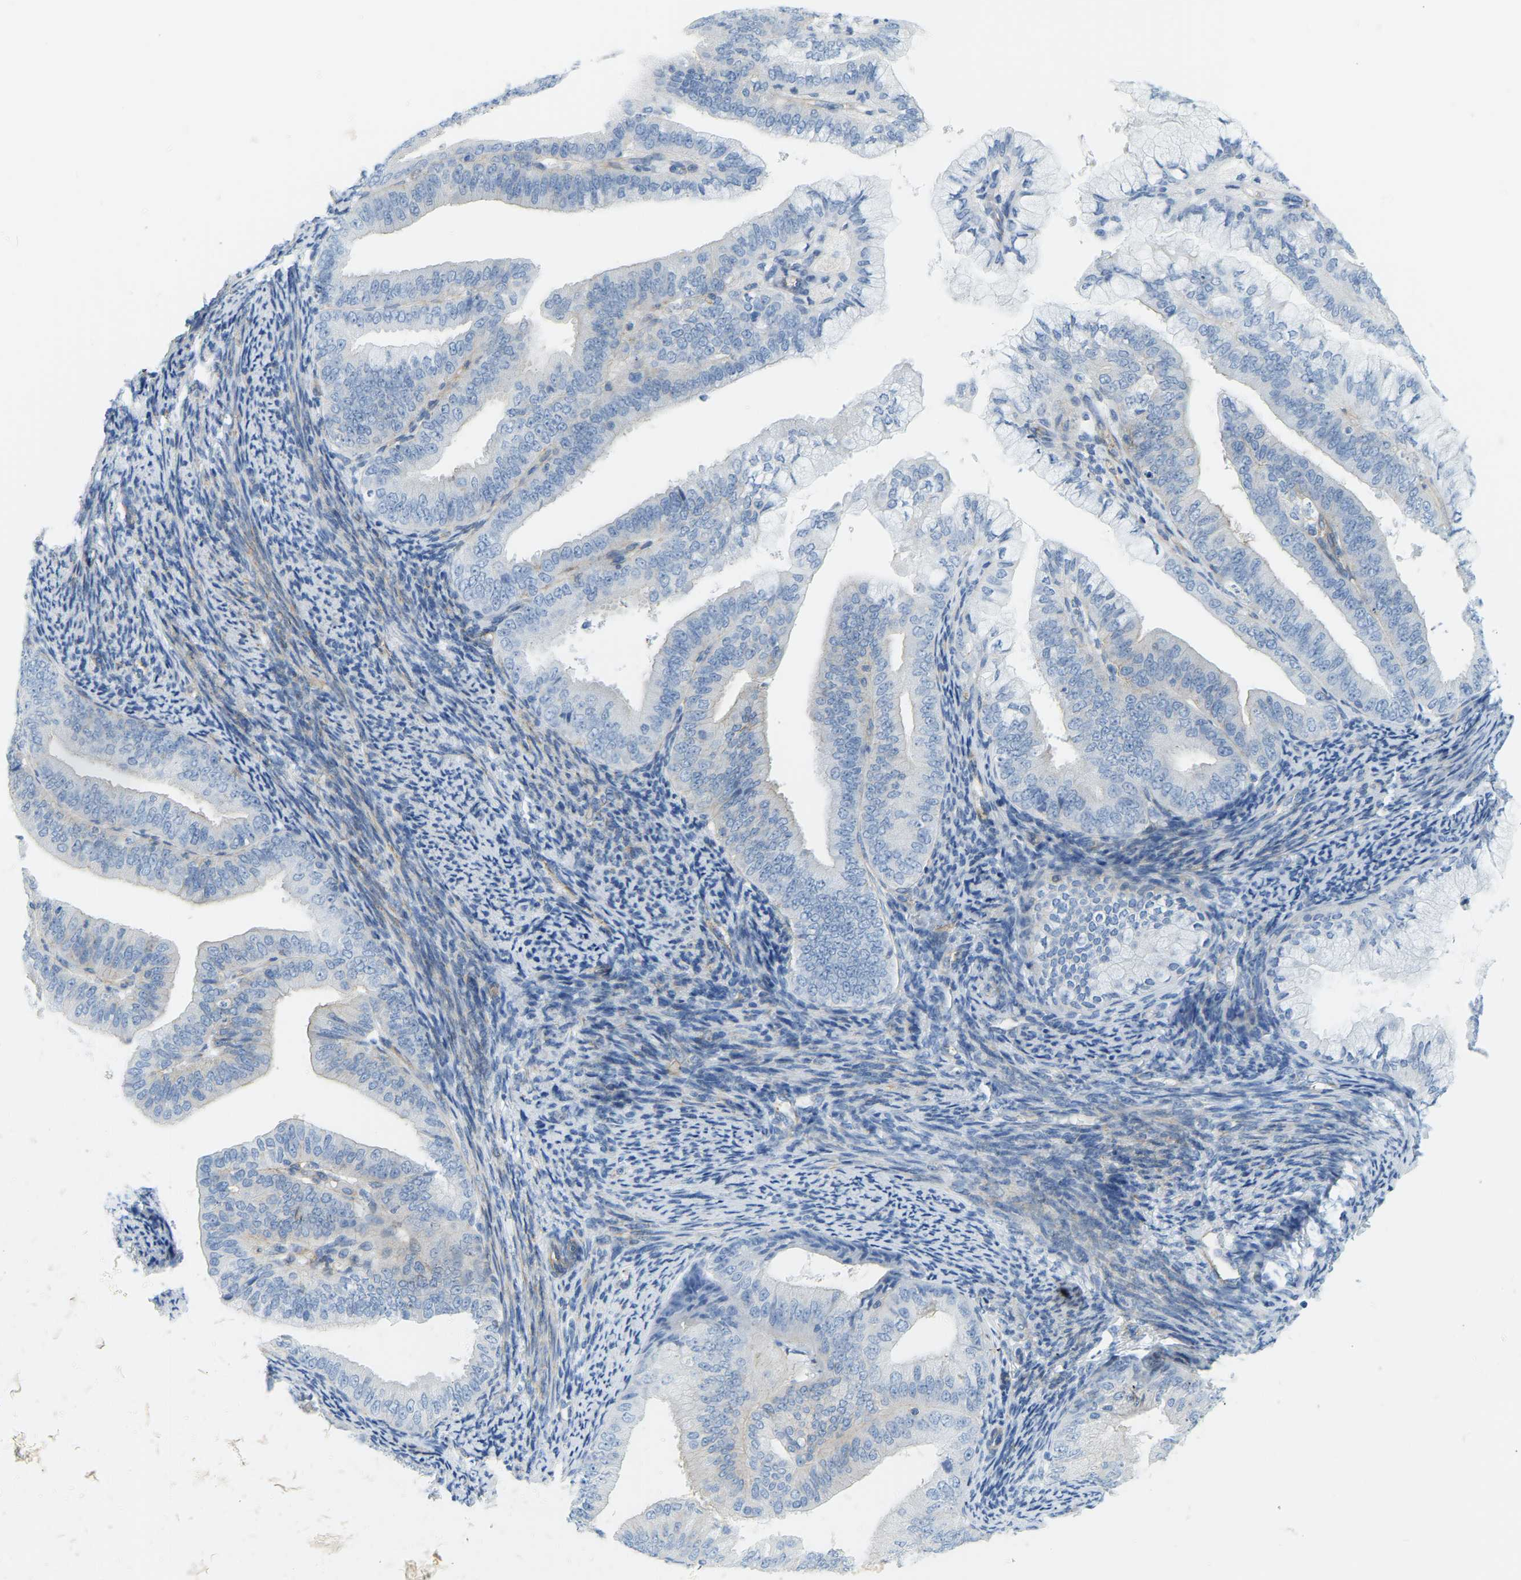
{"staining": {"intensity": "negative", "quantity": "none", "location": "none"}, "tissue": "endometrial cancer", "cell_type": "Tumor cells", "image_type": "cancer", "snomed": [{"axis": "morphology", "description": "Adenocarcinoma, NOS"}, {"axis": "topography", "description": "Endometrium"}], "caption": "DAB (3,3'-diaminobenzidine) immunohistochemical staining of human endometrial cancer (adenocarcinoma) displays no significant positivity in tumor cells.", "gene": "MYL3", "patient": {"sex": "female", "age": 63}}